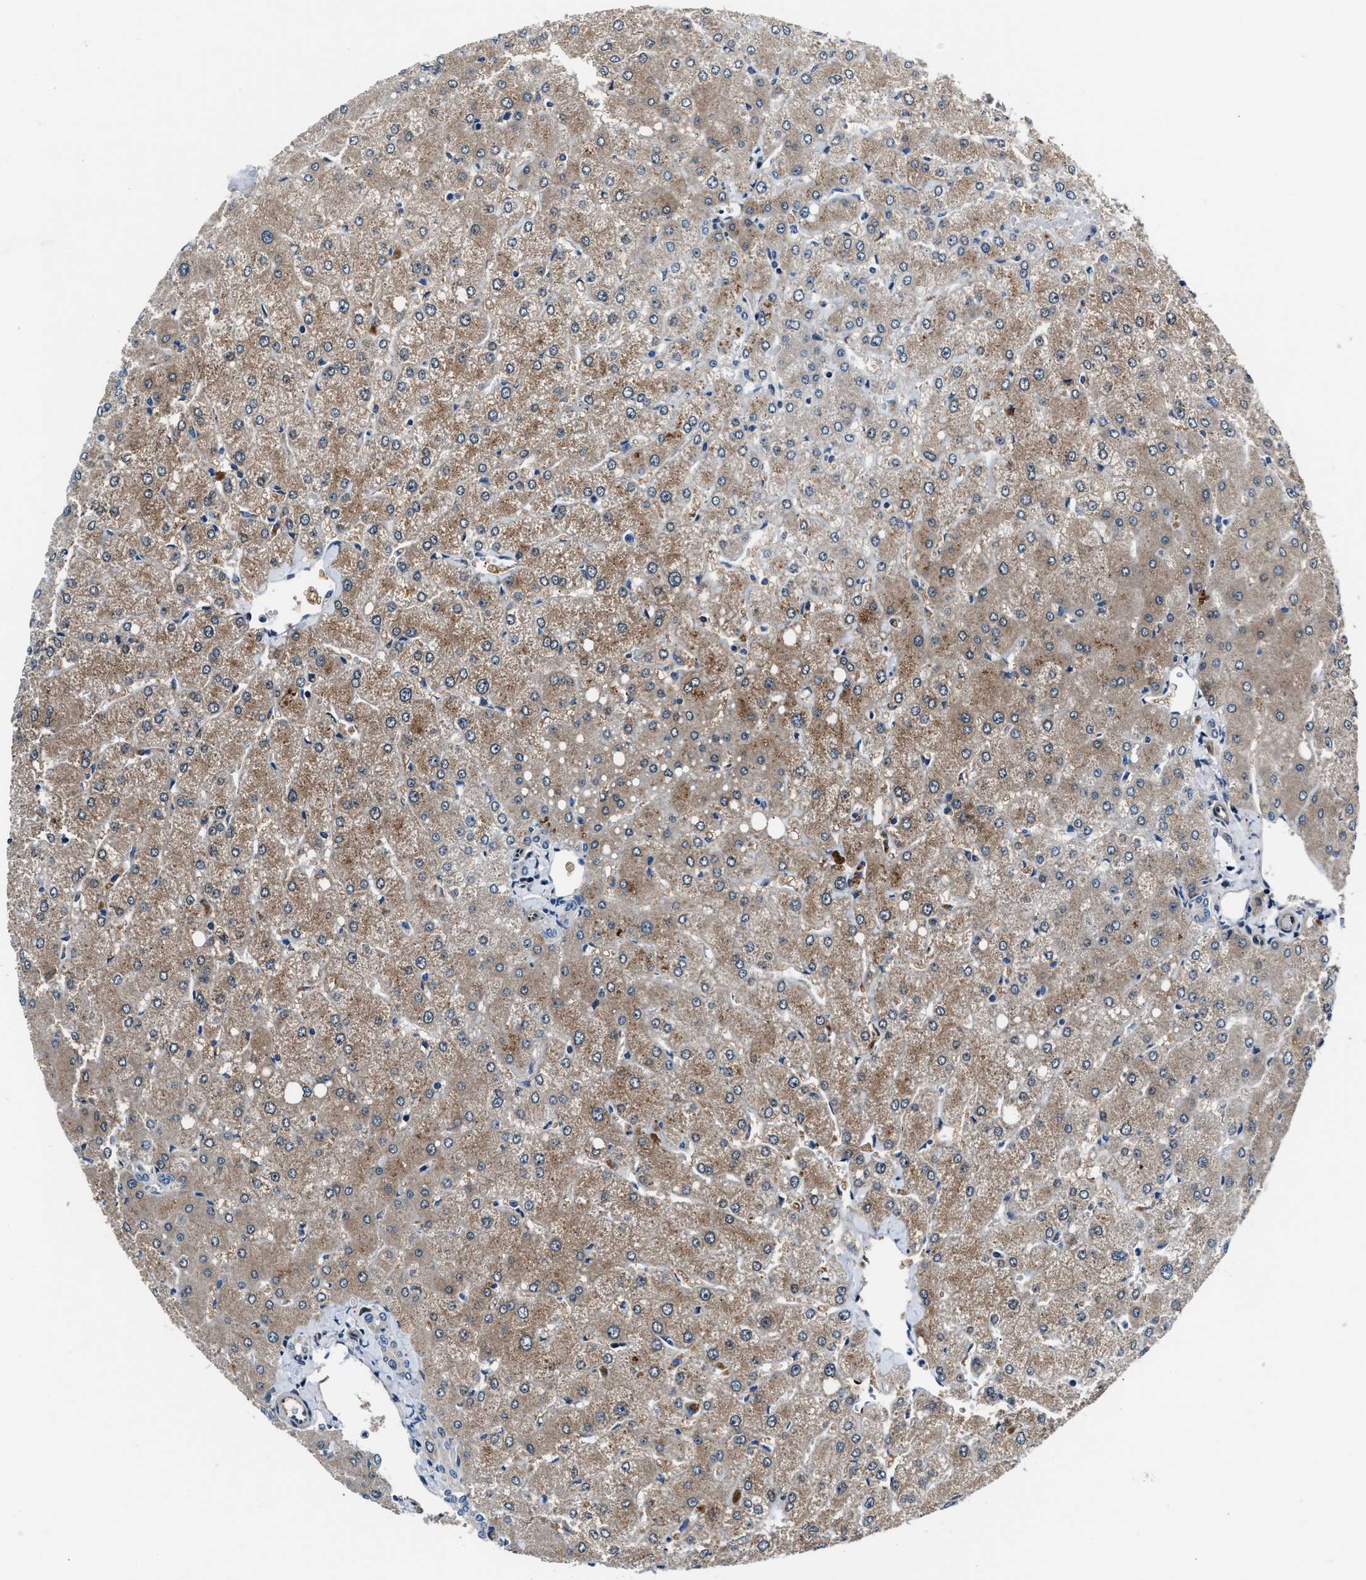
{"staining": {"intensity": "weak", "quantity": "<25%", "location": "cytoplasmic/membranous"}, "tissue": "liver", "cell_type": "Cholangiocytes", "image_type": "normal", "snomed": [{"axis": "morphology", "description": "Normal tissue, NOS"}, {"axis": "topography", "description": "Liver"}], "caption": "IHC of benign liver demonstrates no positivity in cholangiocytes.", "gene": "MPDZ", "patient": {"sex": "female", "age": 54}}